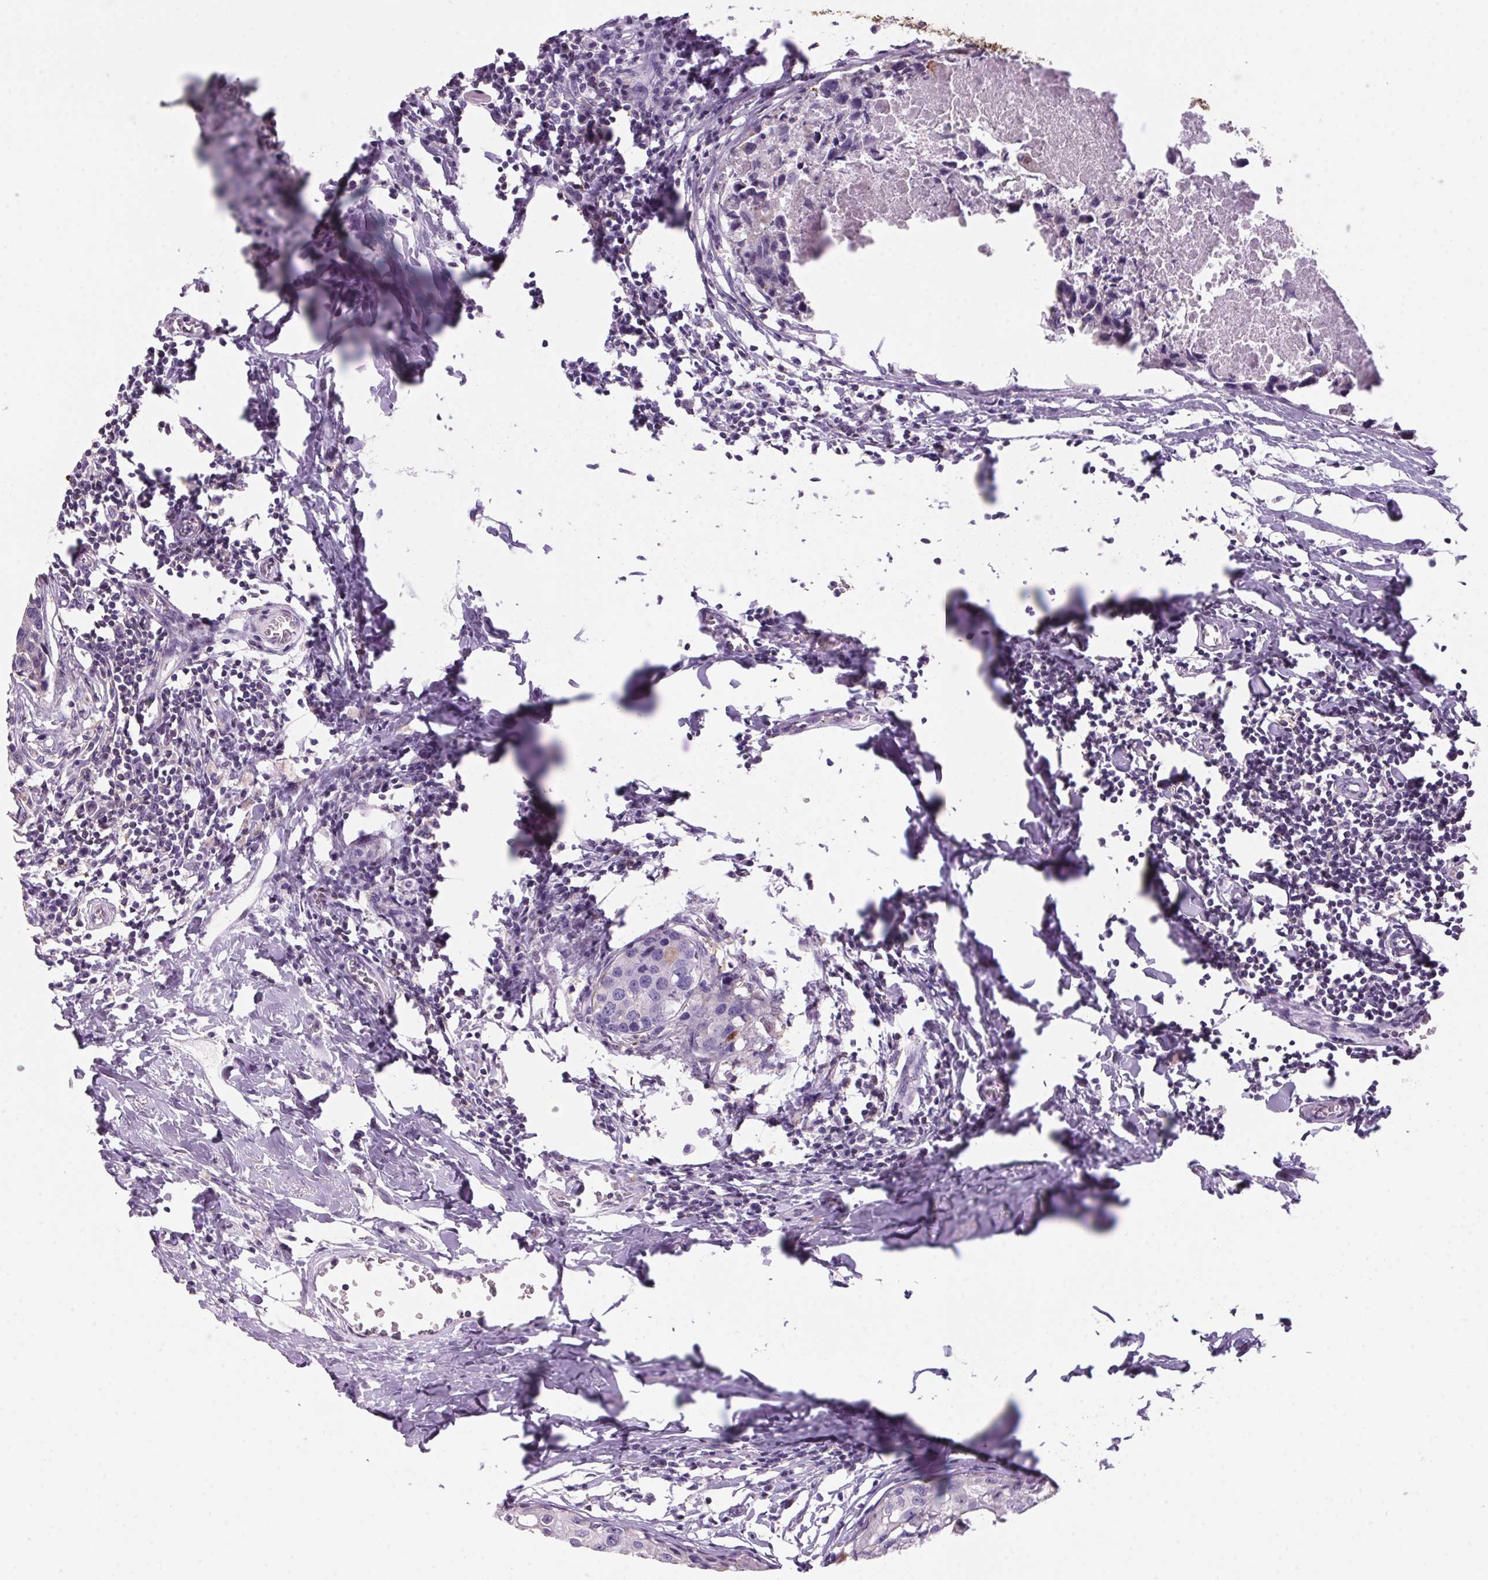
{"staining": {"intensity": "negative", "quantity": "none", "location": "none"}, "tissue": "breast cancer", "cell_type": "Tumor cells", "image_type": "cancer", "snomed": [{"axis": "morphology", "description": "Duct carcinoma"}, {"axis": "topography", "description": "Breast"}], "caption": "The photomicrograph demonstrates no staining of tumor cells in infiltrating ductal carcinoma (breast).", "gene": "S100A2", "patient": {"sex": "female", "age": 27}}